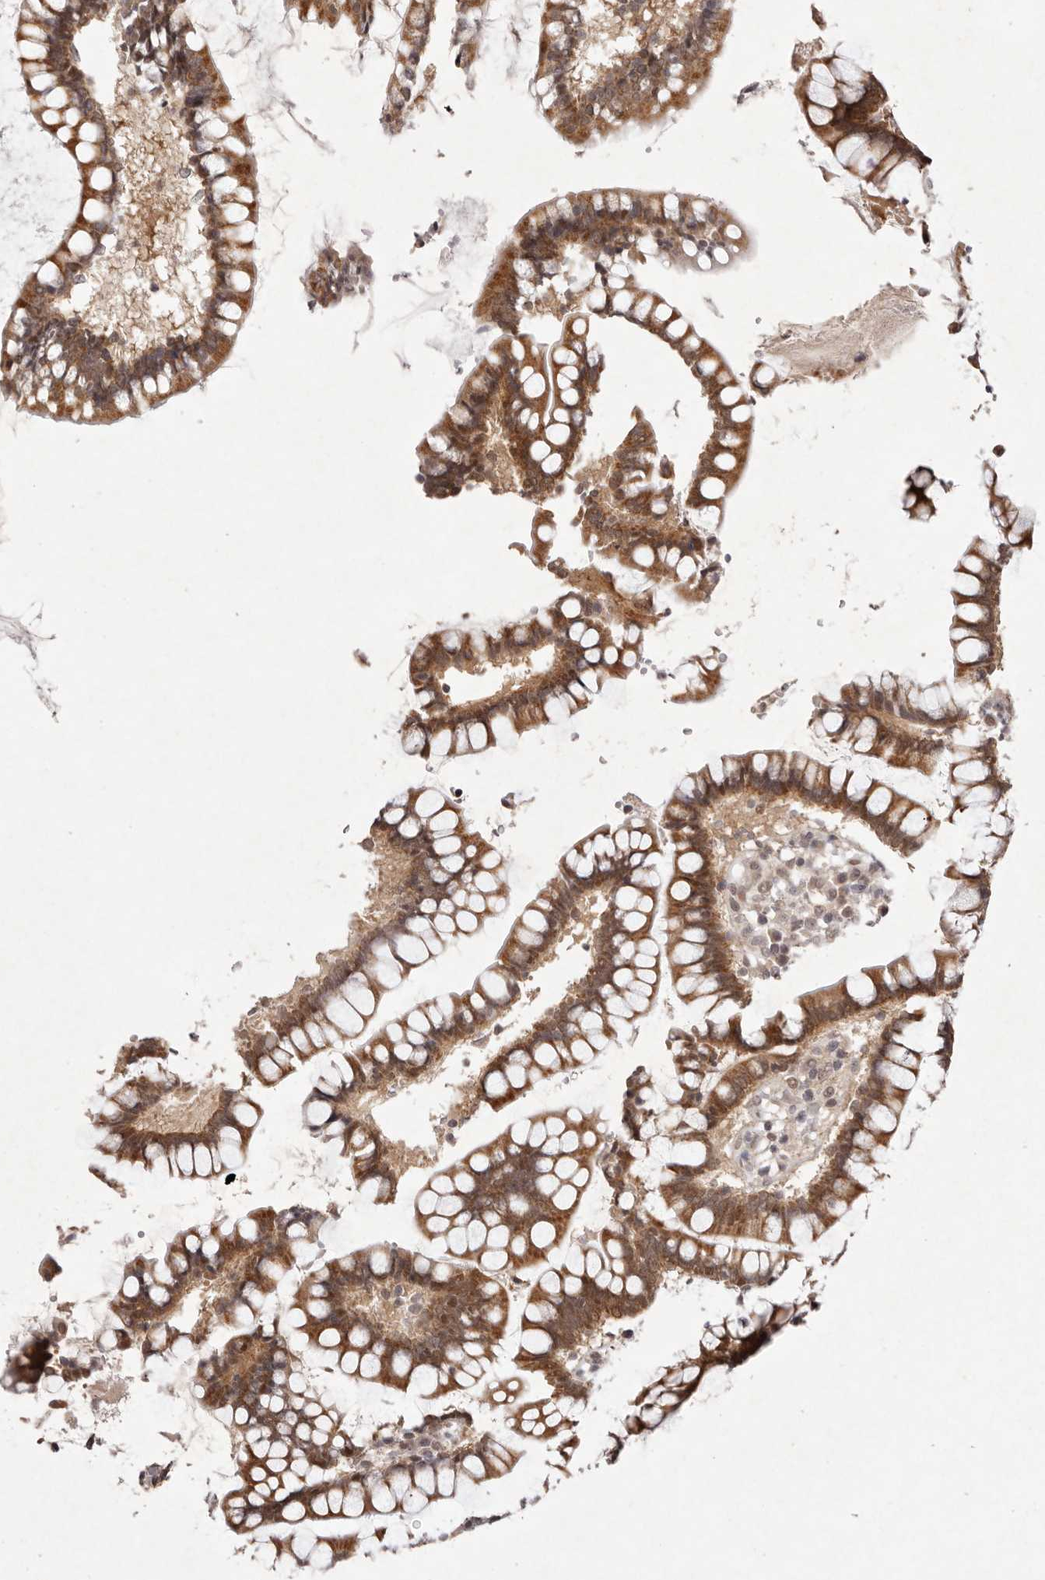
{"staining": {"intensity": "weak", "quantity": ">75%", "location": "cytoplasmic/membranous"}, "tissue": "colon", "cell_type": "Endothelial cells", "image_type": "normal", "snomed": [{"axis": "morphology", "description": "Normal tissue, NOS"}, {"axis": "topography", "description": "Colon"}], "caption": "The photomicrograph demonstrates immunohistochemical staining of unremarkable colon. There is weak cytoplasmic/membranous positivity is present in about >75% of endothelial cells.", "gene": "BUD31", "patient": {"sex": "female", "age": 79}}